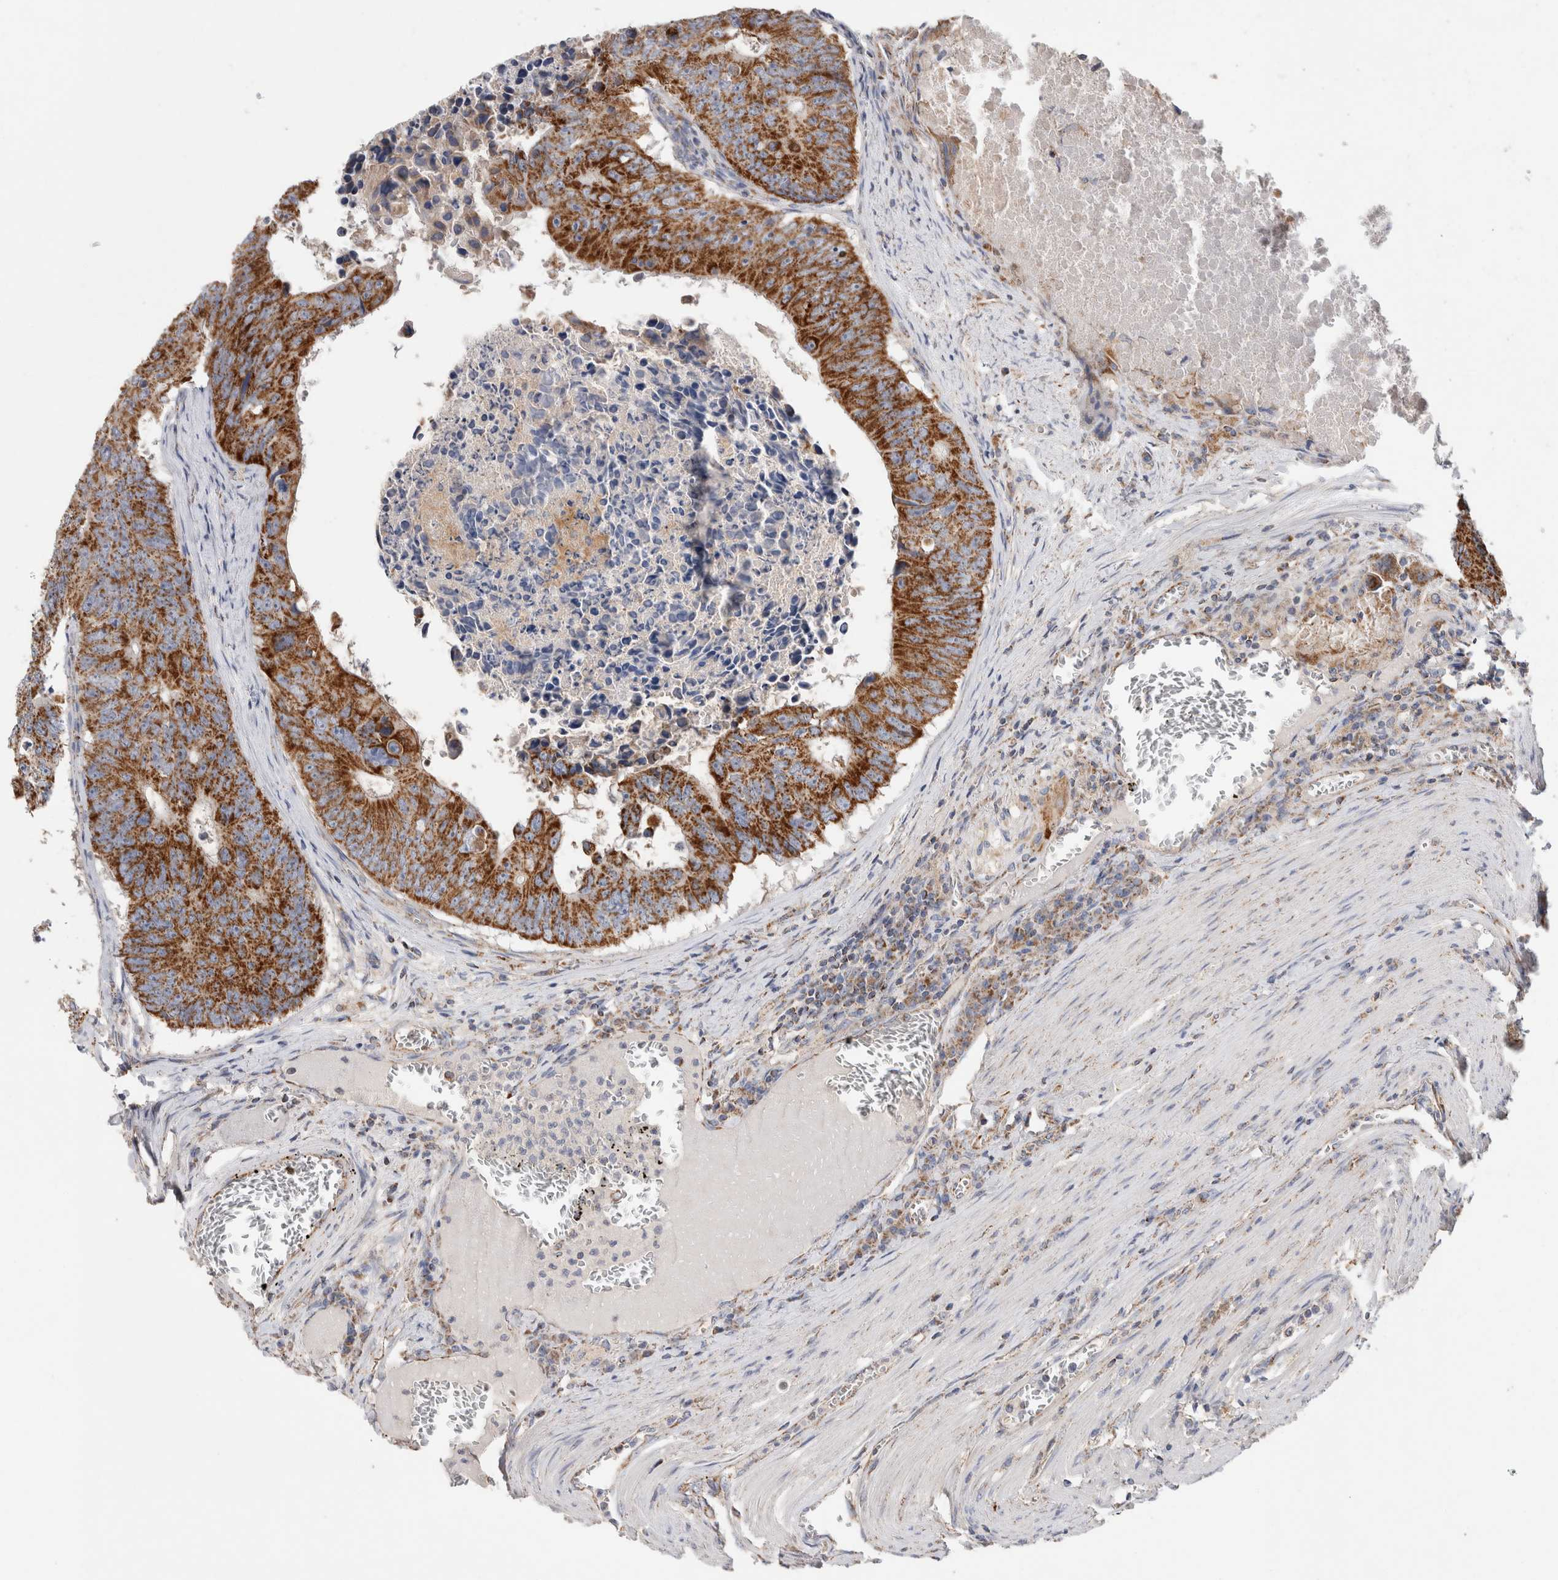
{"staining": {"intensity": "strong", "quantity": ">75%", "location": "cytoplasmic/membranous"}, "tissue": "colorectal cancer", "cell_type": "Tumor cells", "image_type": "cancer", "snomed": [{"axis": "morphology", "description": "Adenocarcinoma, NOS"}, {"axis": "topography", "description": "Colon"}], "caption": "Colorectal adenocarcinoma was stained to show a protein in brown. There is high levels of strong cytoplasmic/membranous expression in approximately >75% of tumor cells. Ihc stains the protein in brown and the nuclei are stained blue.", "gene": "IARS2", "patient": {"sex": "male", "age": 87}}